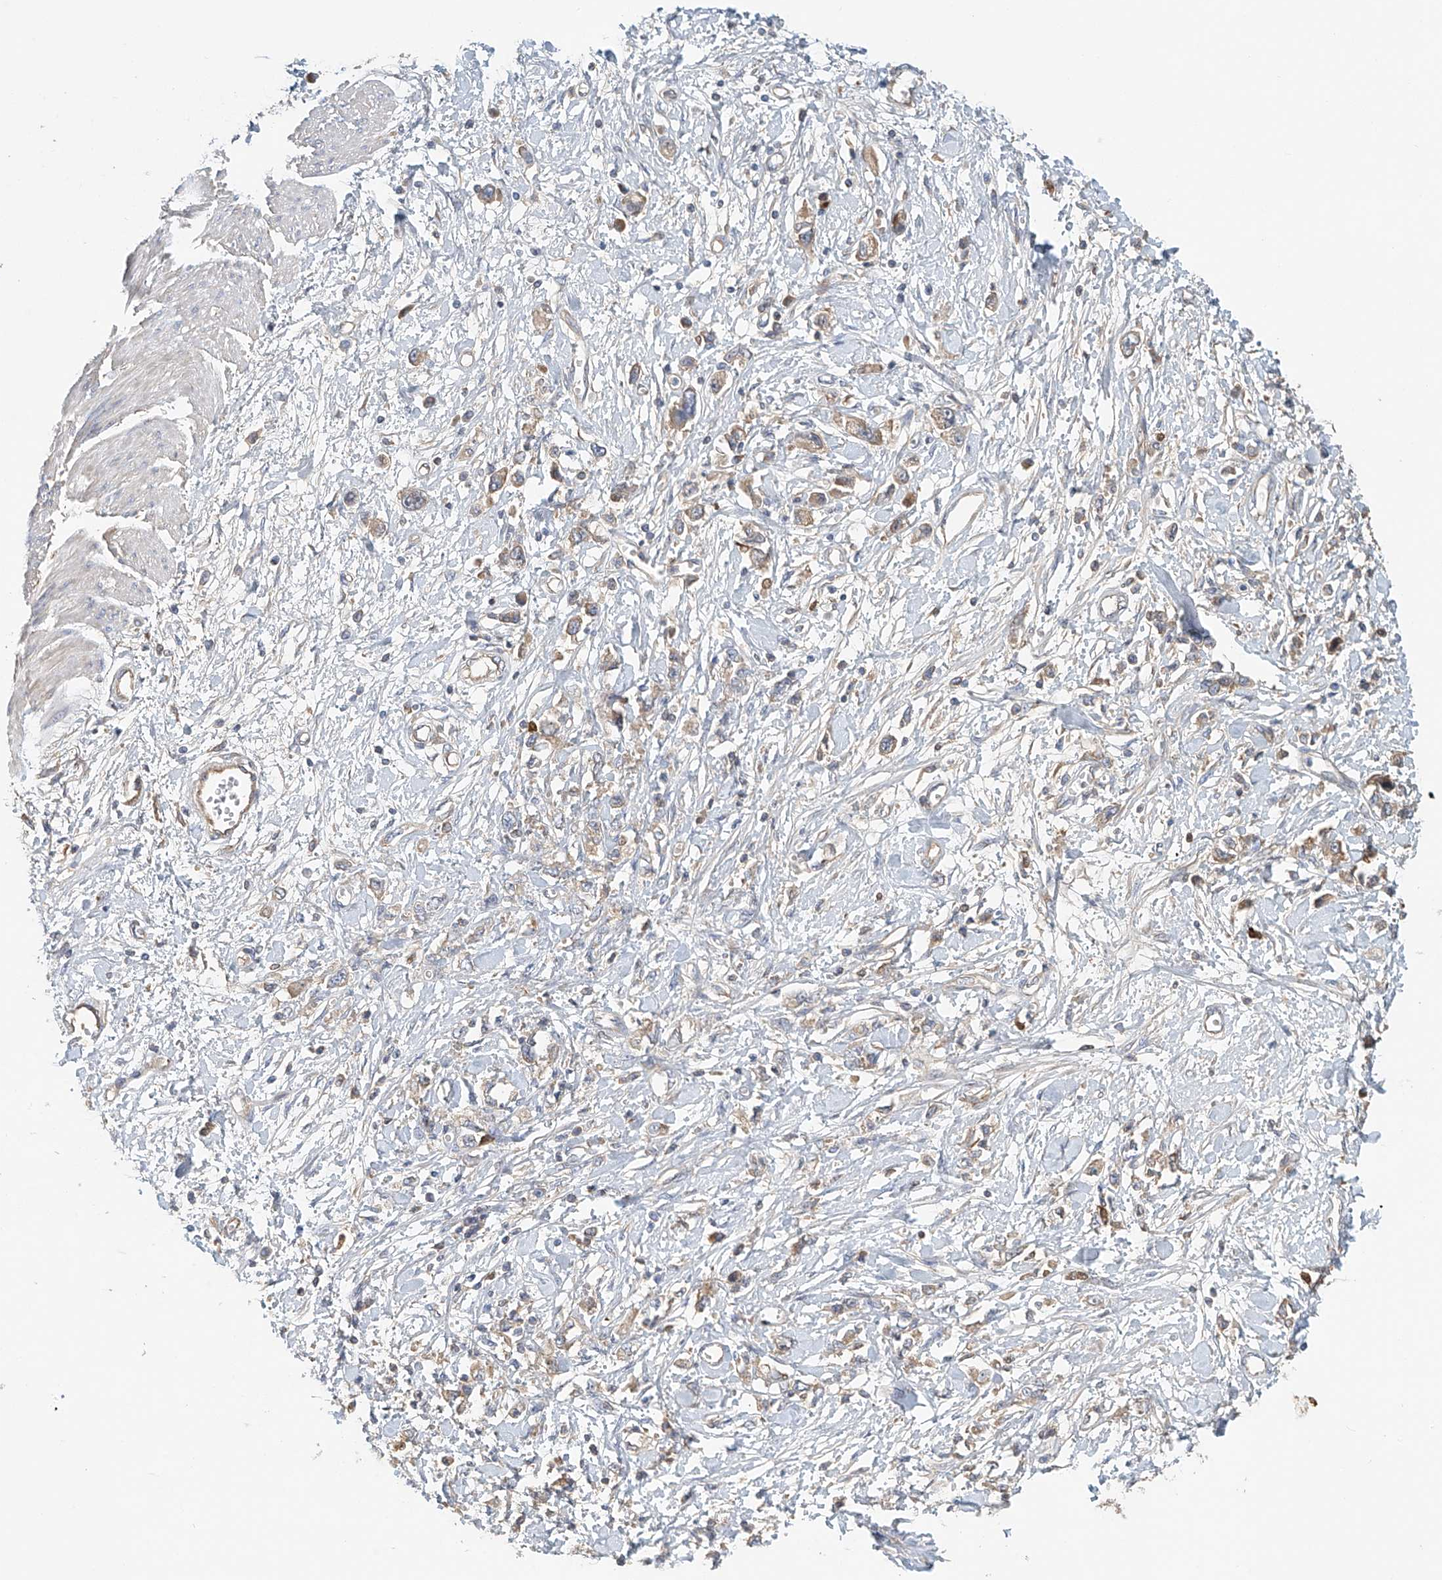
{"staining": {"intensity": "weak", "quantity": ">75%", "location": "cytoplasmic/membranous"}, "tissue": "stomach cancer", "cell_type": "Tumor cells", "image_type": "cancer", "snomed": [{"axis": "morphology", "description": "Adenocarcinoma, NOS"}, {"axis": "topography", "description": "Stomach"}], "caption": "Stomach cancer (adenocarcinoma) stained for a protein (brown) demonstrates weak cytoplasmic/membranous positive positivity in about >75% of tumor cells.", "gene": "FRYL", "patient": {"sex": "female", "age": 76}}